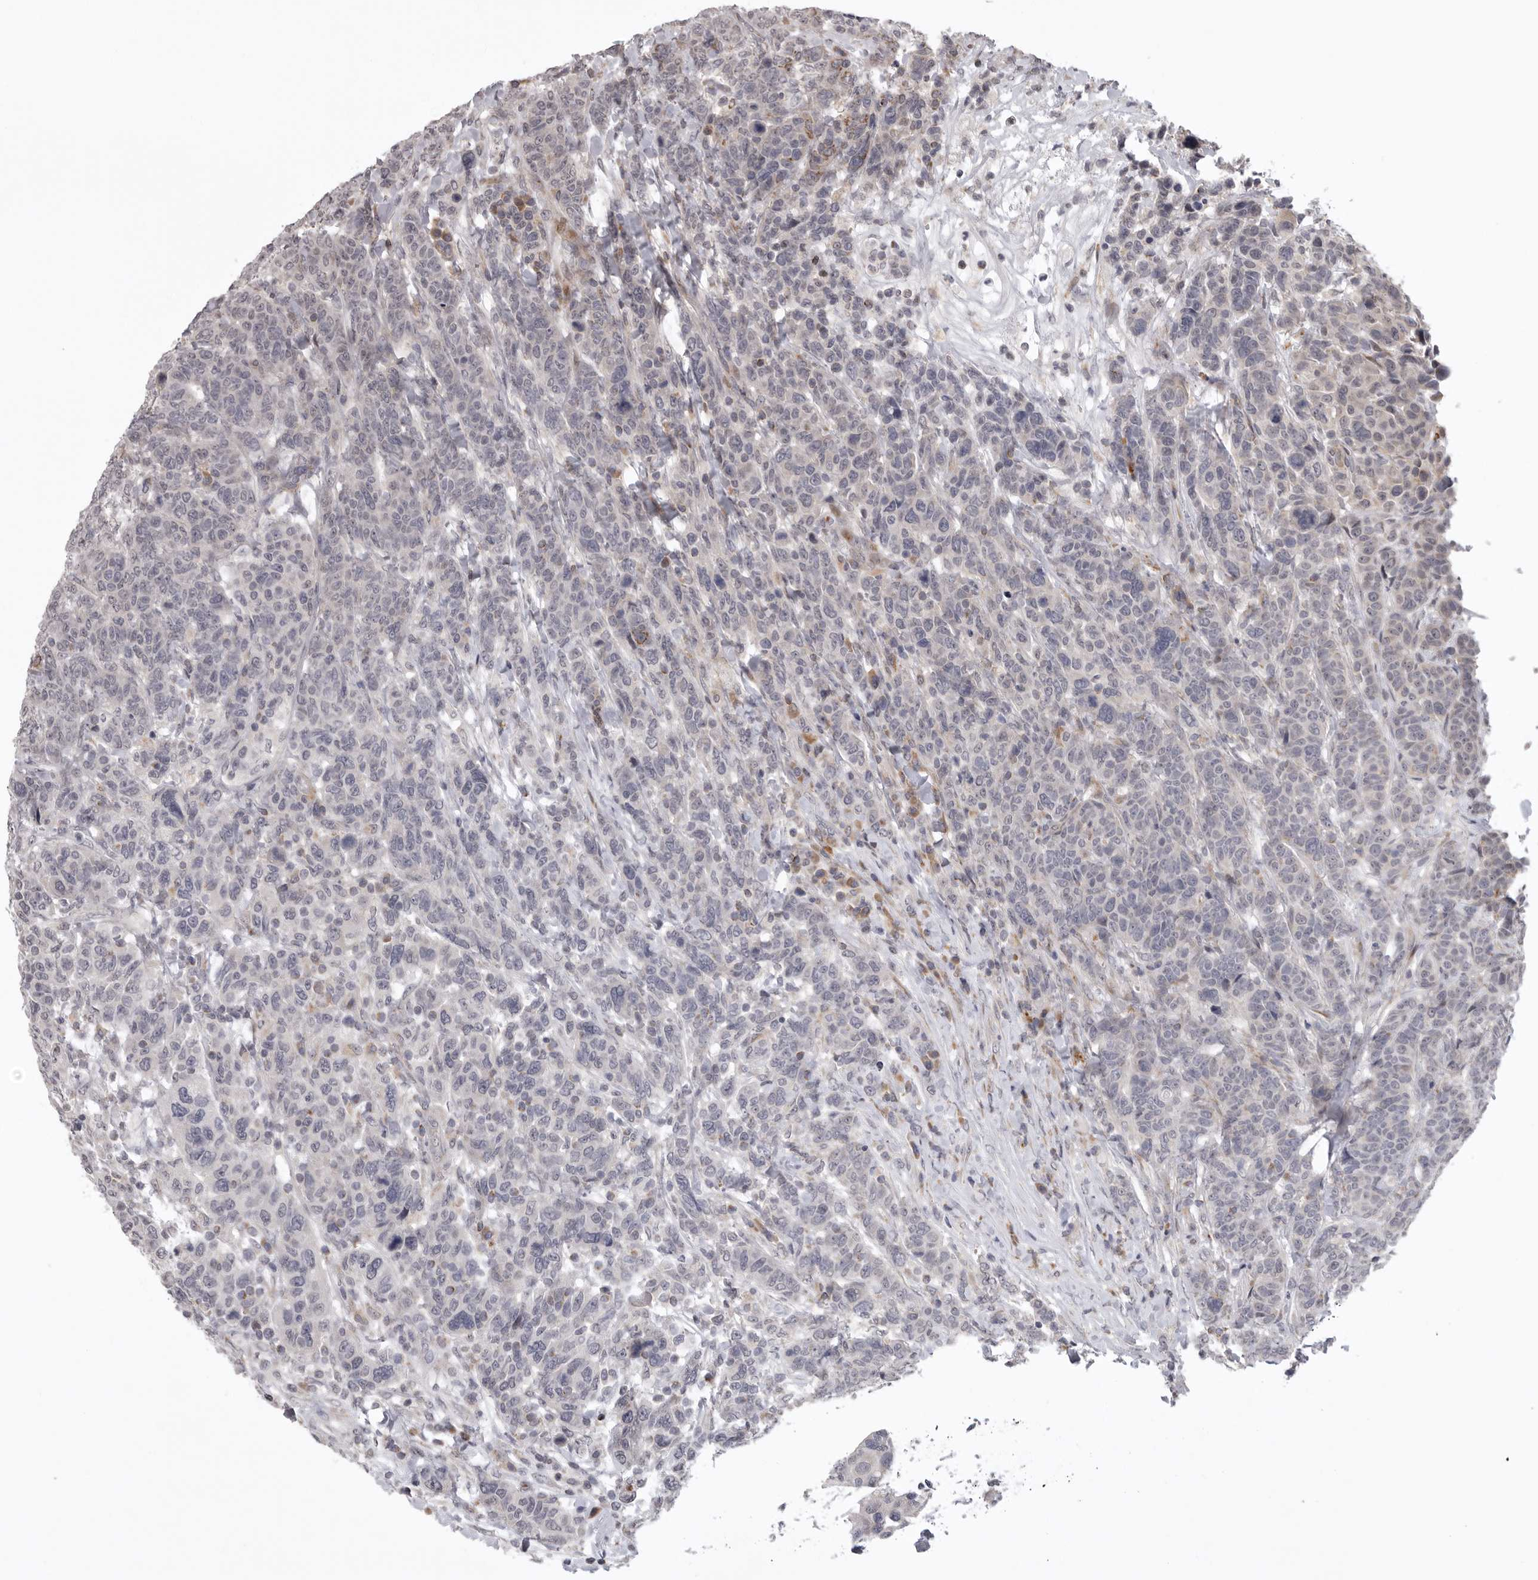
{"staining": {"intensity": "negative", "quantity": "none", "location": "none"}, "tissue": "breast cancer", "cell_type": "Tumor cells", "image_type": "cancer", "snomed": [{"axis": "morphology", "description": "Duct carcinoma"}, {"axis": "topography", "description": "Breast"}], "caption": "Tumor cells are negative for brown protein staining in invasive ductal carcinoma (breast).", "gene": "C1orf109", "patient": {"sex": "female", "age": 37}}